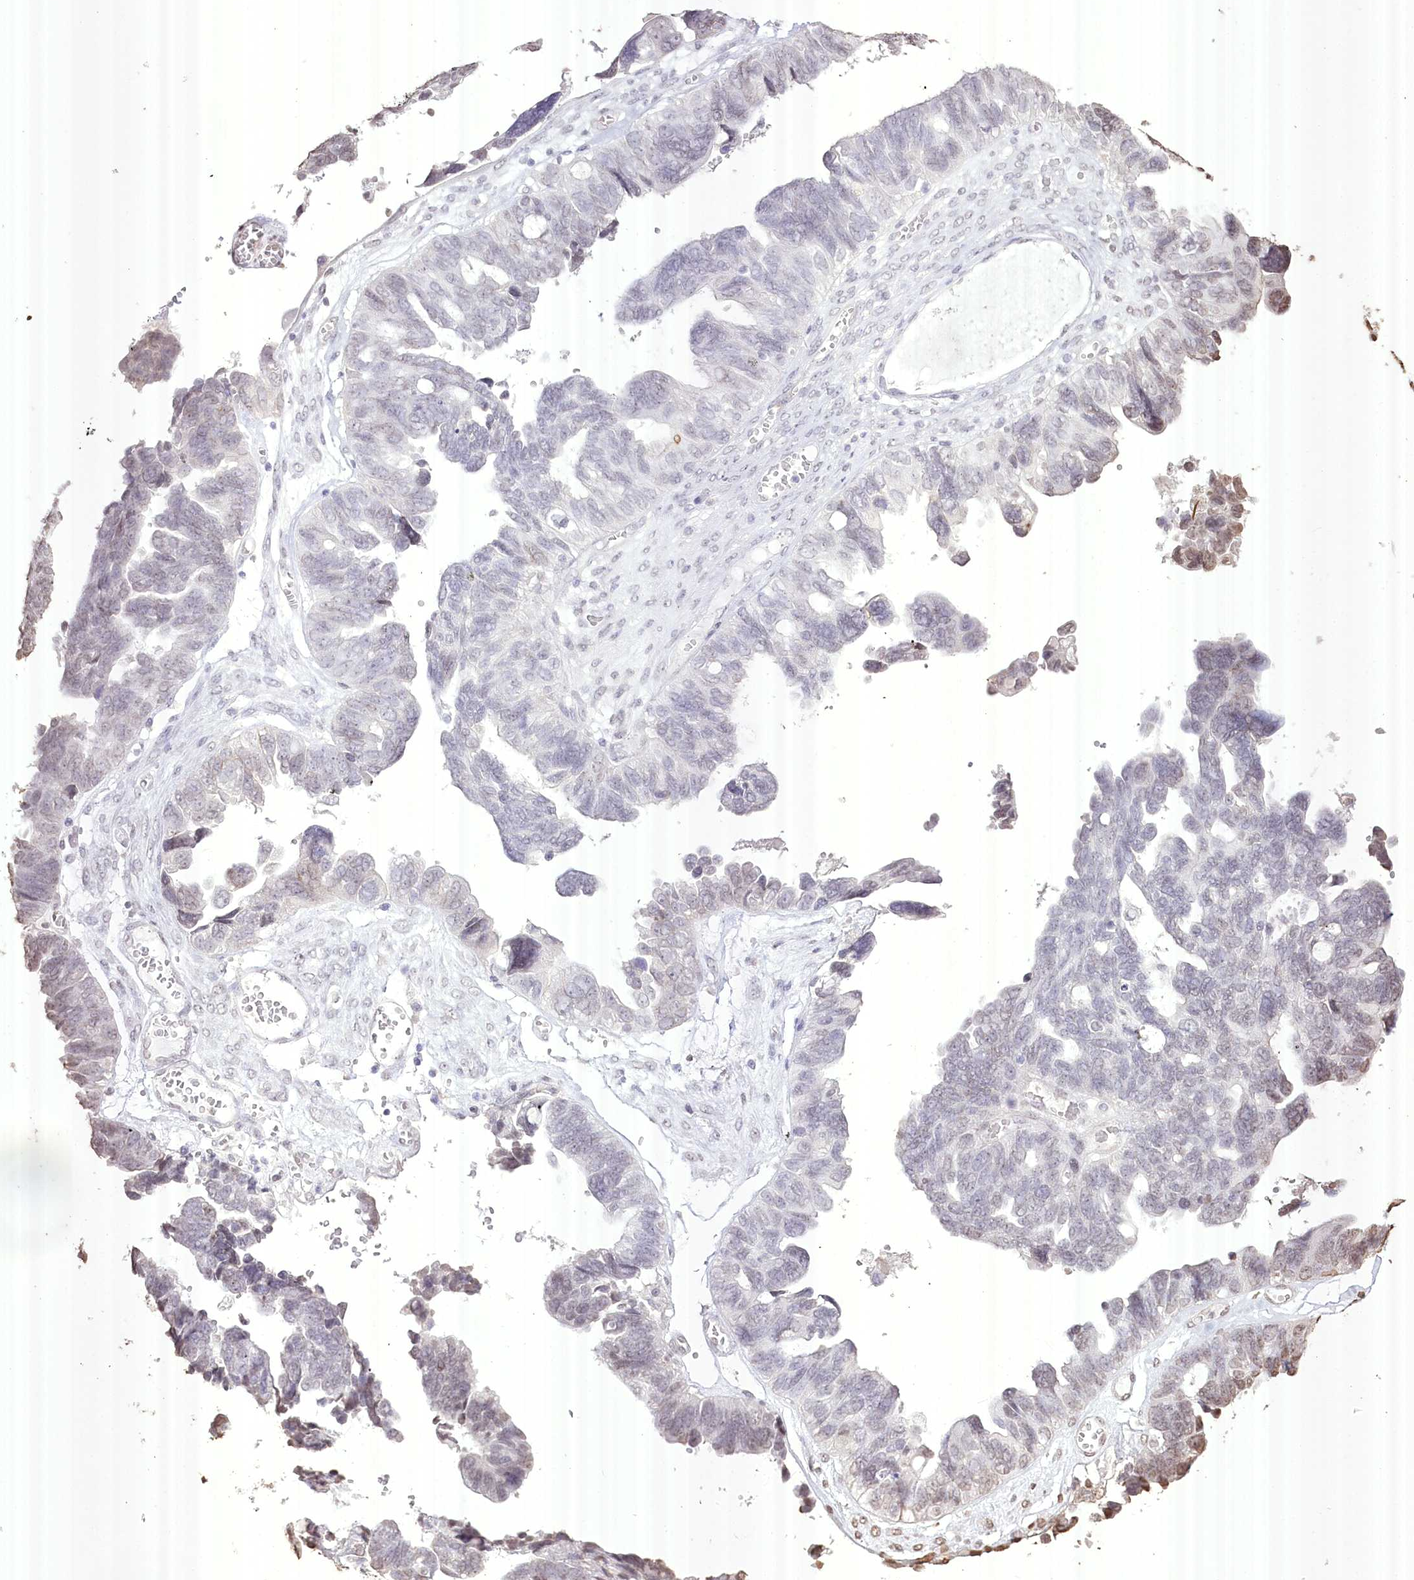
{"staining": {"intensity": "moderate", "quantity": "<25%", "location": "nuclear"}, "tissue": "ovarian cancer", "cell_type": "Tumor cells", "image_type": "cancer", "snomed": [{"axis": "morphology", "description": "Cystadenocarcinoma, serous, NOS"}, {"axis": "topography", "description": "Ovary"}], "caption": "High-power microscopy captured an immunohistochemistry (IHC) image of ovarian cancer (serous cystadenocarcinoma), revealing moderate nuclear expression in about <25% of tumor cells.", "gene": "SLC39A10", "patient": {"sex": "female", "age": 79}}